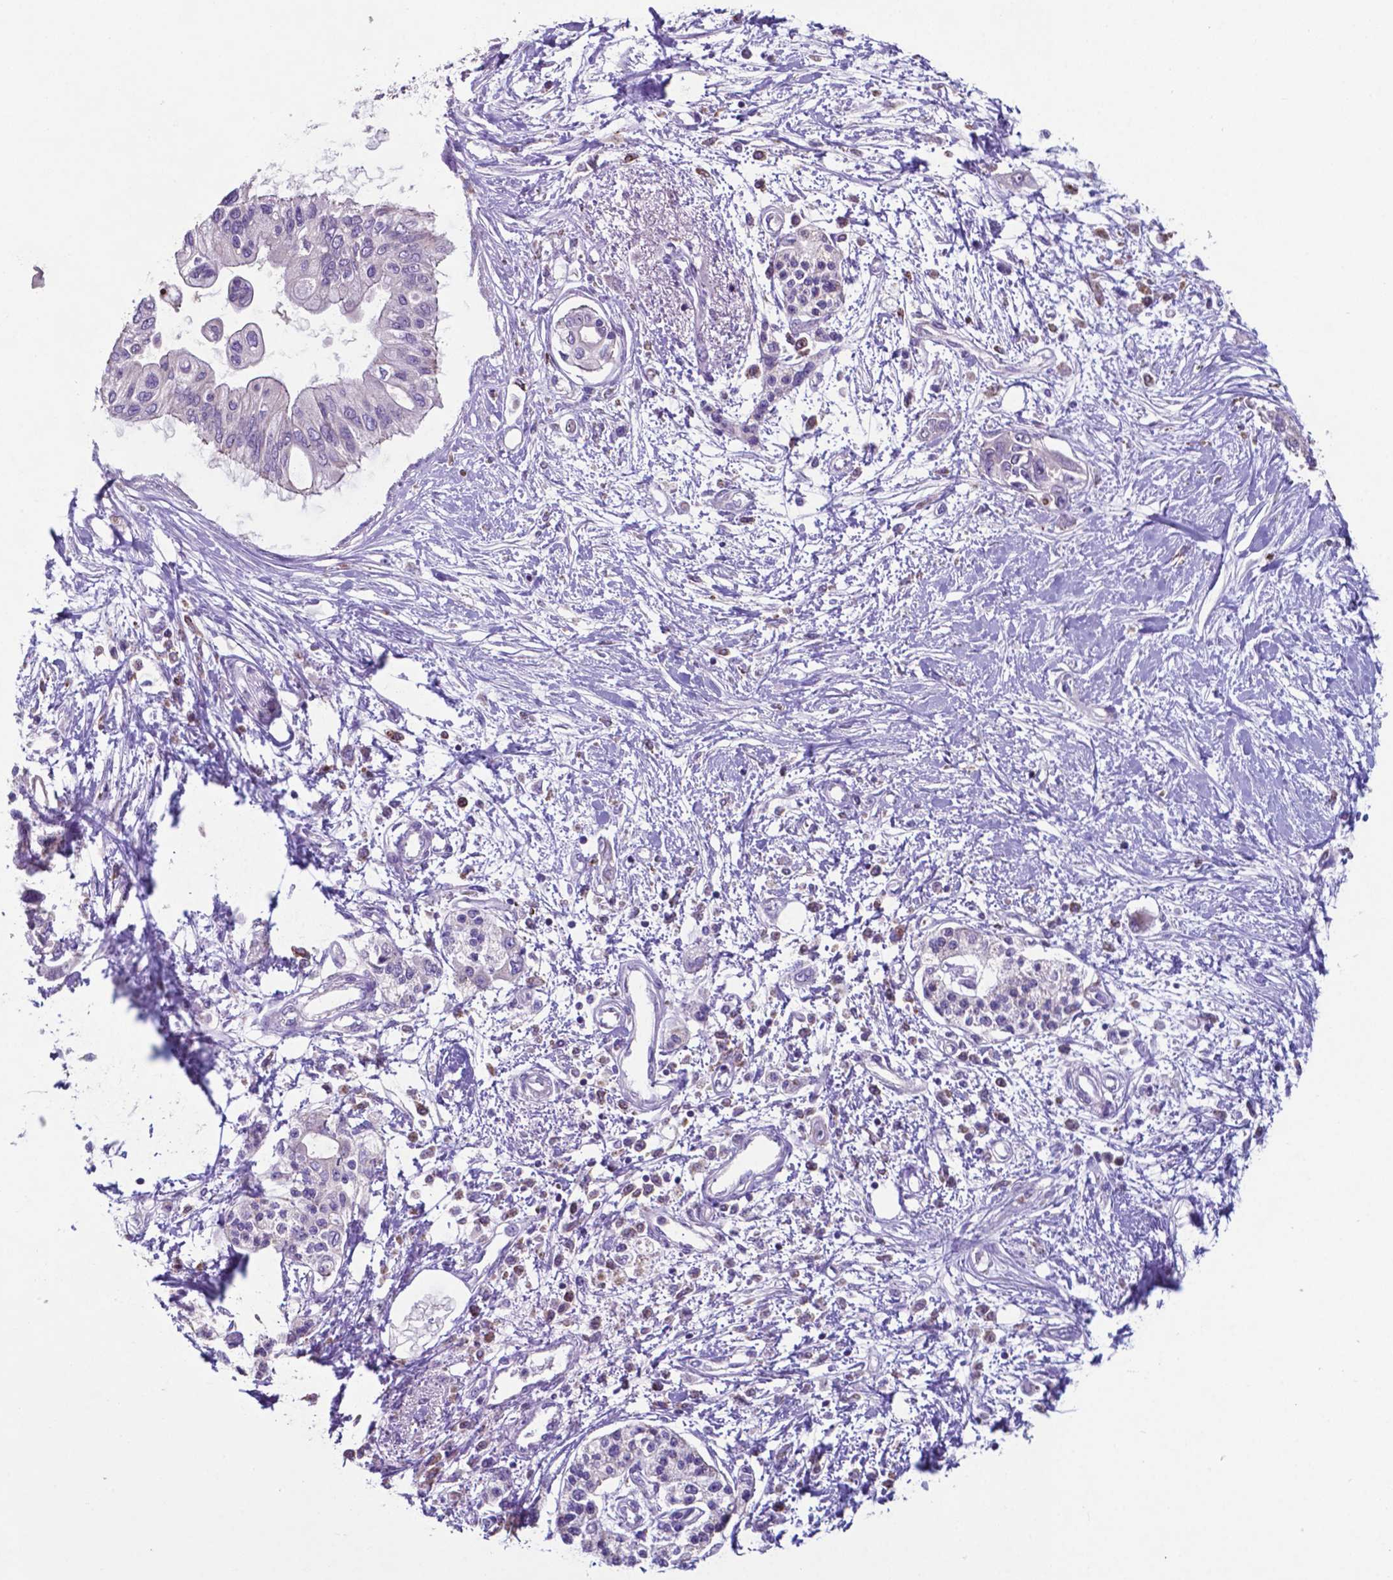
{"staining": {"intensity": "negative", "quantity": "none", "location": "none"}, "tissue": "pancreatic cancer", "cell_type": "Tumor cells", "image_type": "cancer", "snomed": [{"axis": "morphology", "description": "Adenocarcinoma, NOS"}, {"axis": "topography", "description": "Pancreas"}], "caption": "DAB immunohistochemical staining of pancreatic cancer demonstrates no significant expression in tumor cells.", "gene": "TYRO3", "patient": {"sex": "female", "age": 77}}